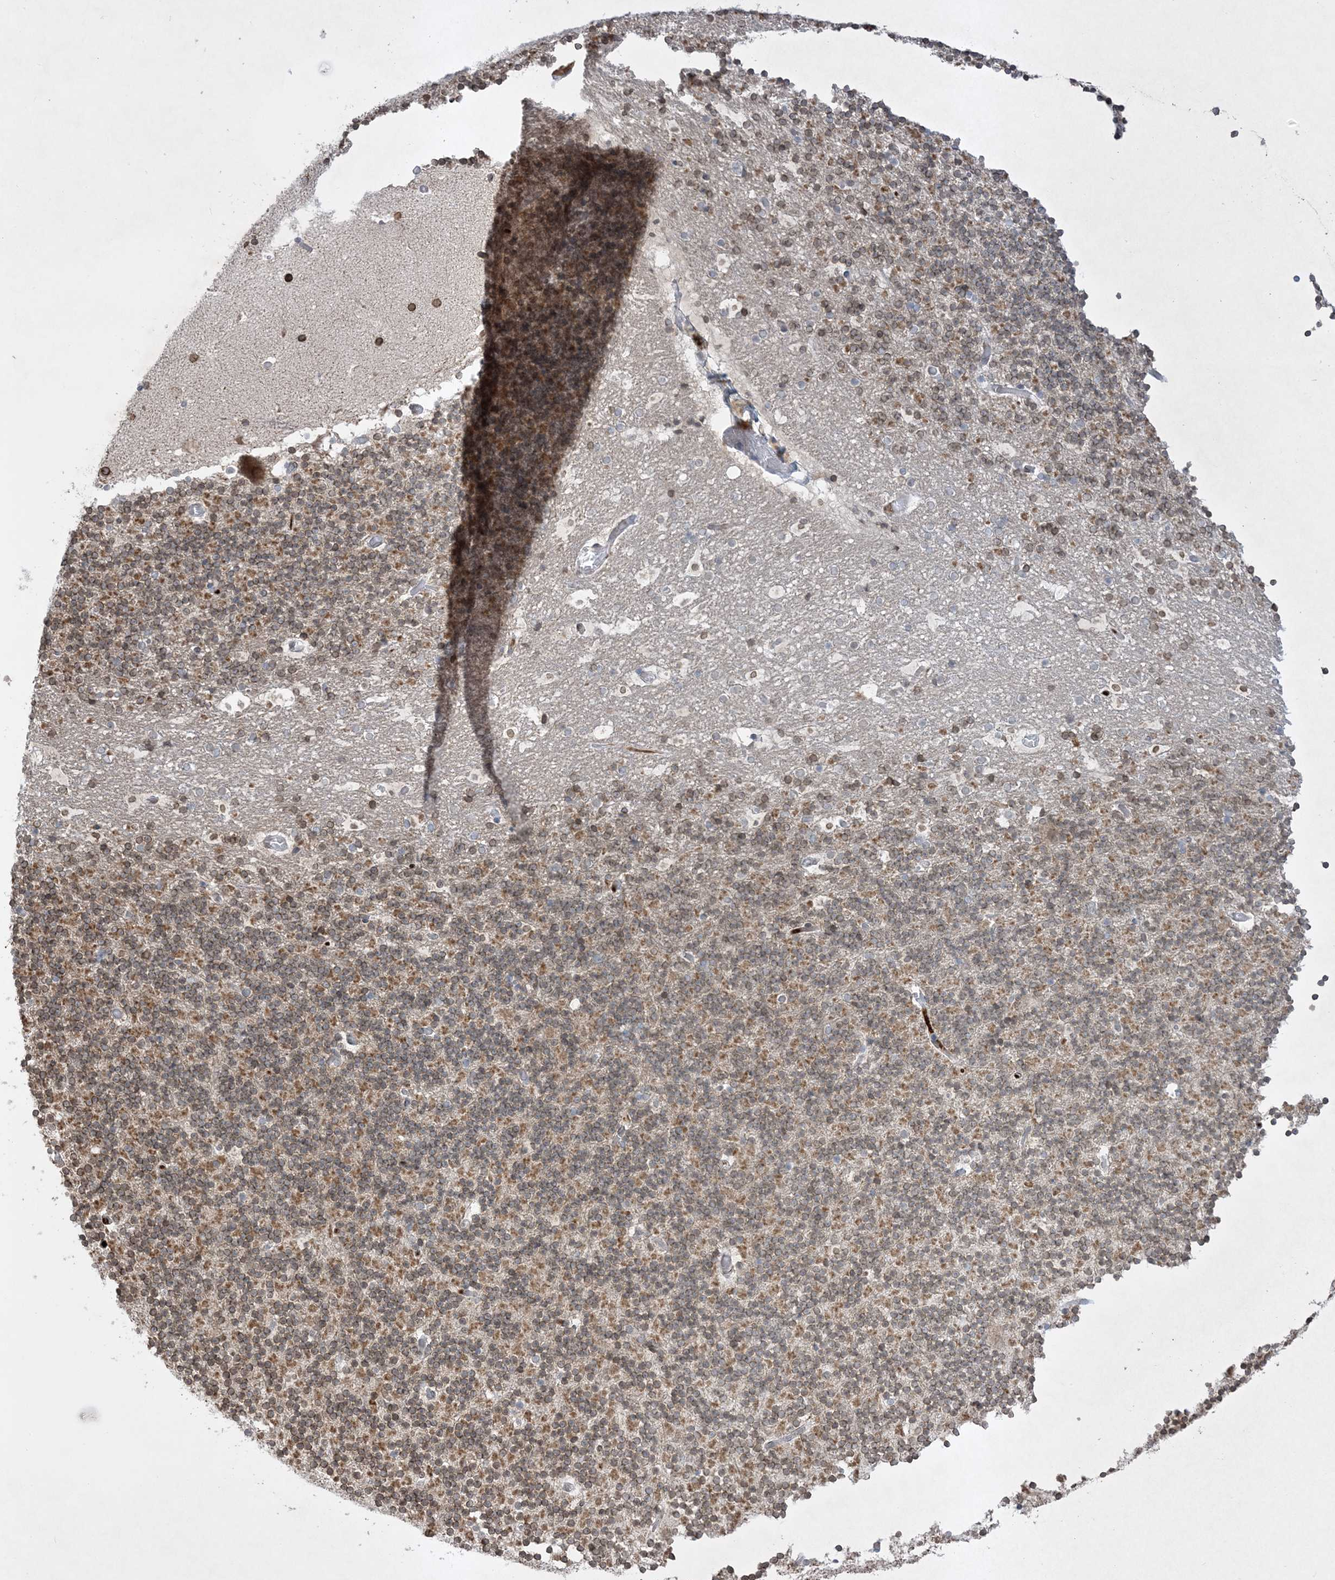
{"staining": {"intensity": "moderate", "quantity": "25%-75%", "location": "cytoplasmic/membranous,nuclear"}, "tissue": "cerebellum", "cell_type": "Cells in granular layer", "image_type": "normal", "snomed": [{"axis": "morphology", "description": "Normal tissue, NOS"}, {"axis": "topography", "description": "Cerebellum"}], "caption": "The image exhibits a brown stain indicating the presence of a protein in the cytoplasmic/membranous,nuclear of cells in granular layer in cerebellum.", "gene": "FNDC1", "patient": {"sex": "male", "age": 57}}